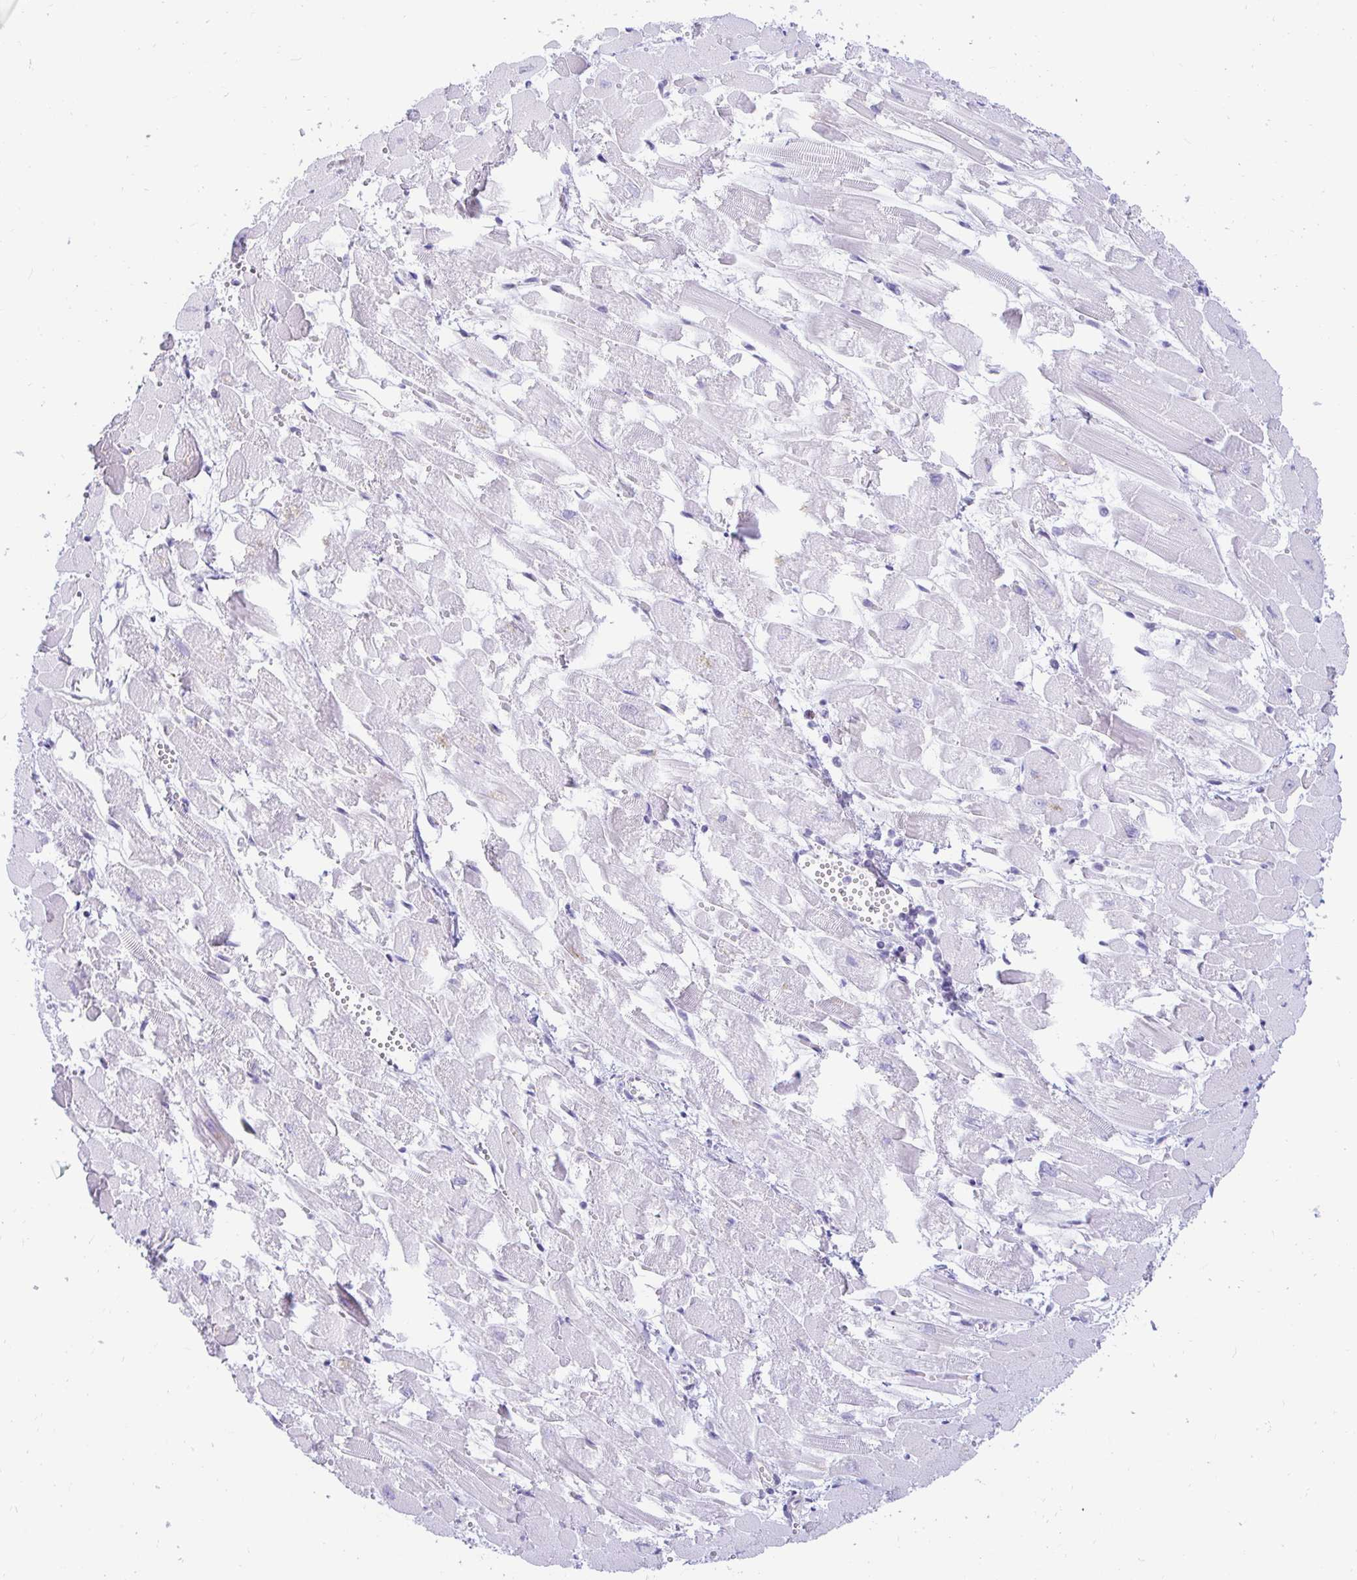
{"staining": {"intensity": "negative", "quantity": "none", "location": "none"}, "tissue": "heart muscle", "cell_type": "Cardiomyocytes", "image_type": "normal", "snomed": [{"axis": "morphology", "description": "Normal tissue, NOS"}, {"axis": "topography", "description": "Heart"}], "caption": "A histopathology image of heart muscle stained for a protein exhibits no brown staining in cardiomyocytes. (Brightfield microscopy of DAB (3,3'-diaminobenzidine) immunohistochemistry (IHC) at high magnification).", "gene": "CAPSL", "patient": {"sex": "female", "age": 52}}